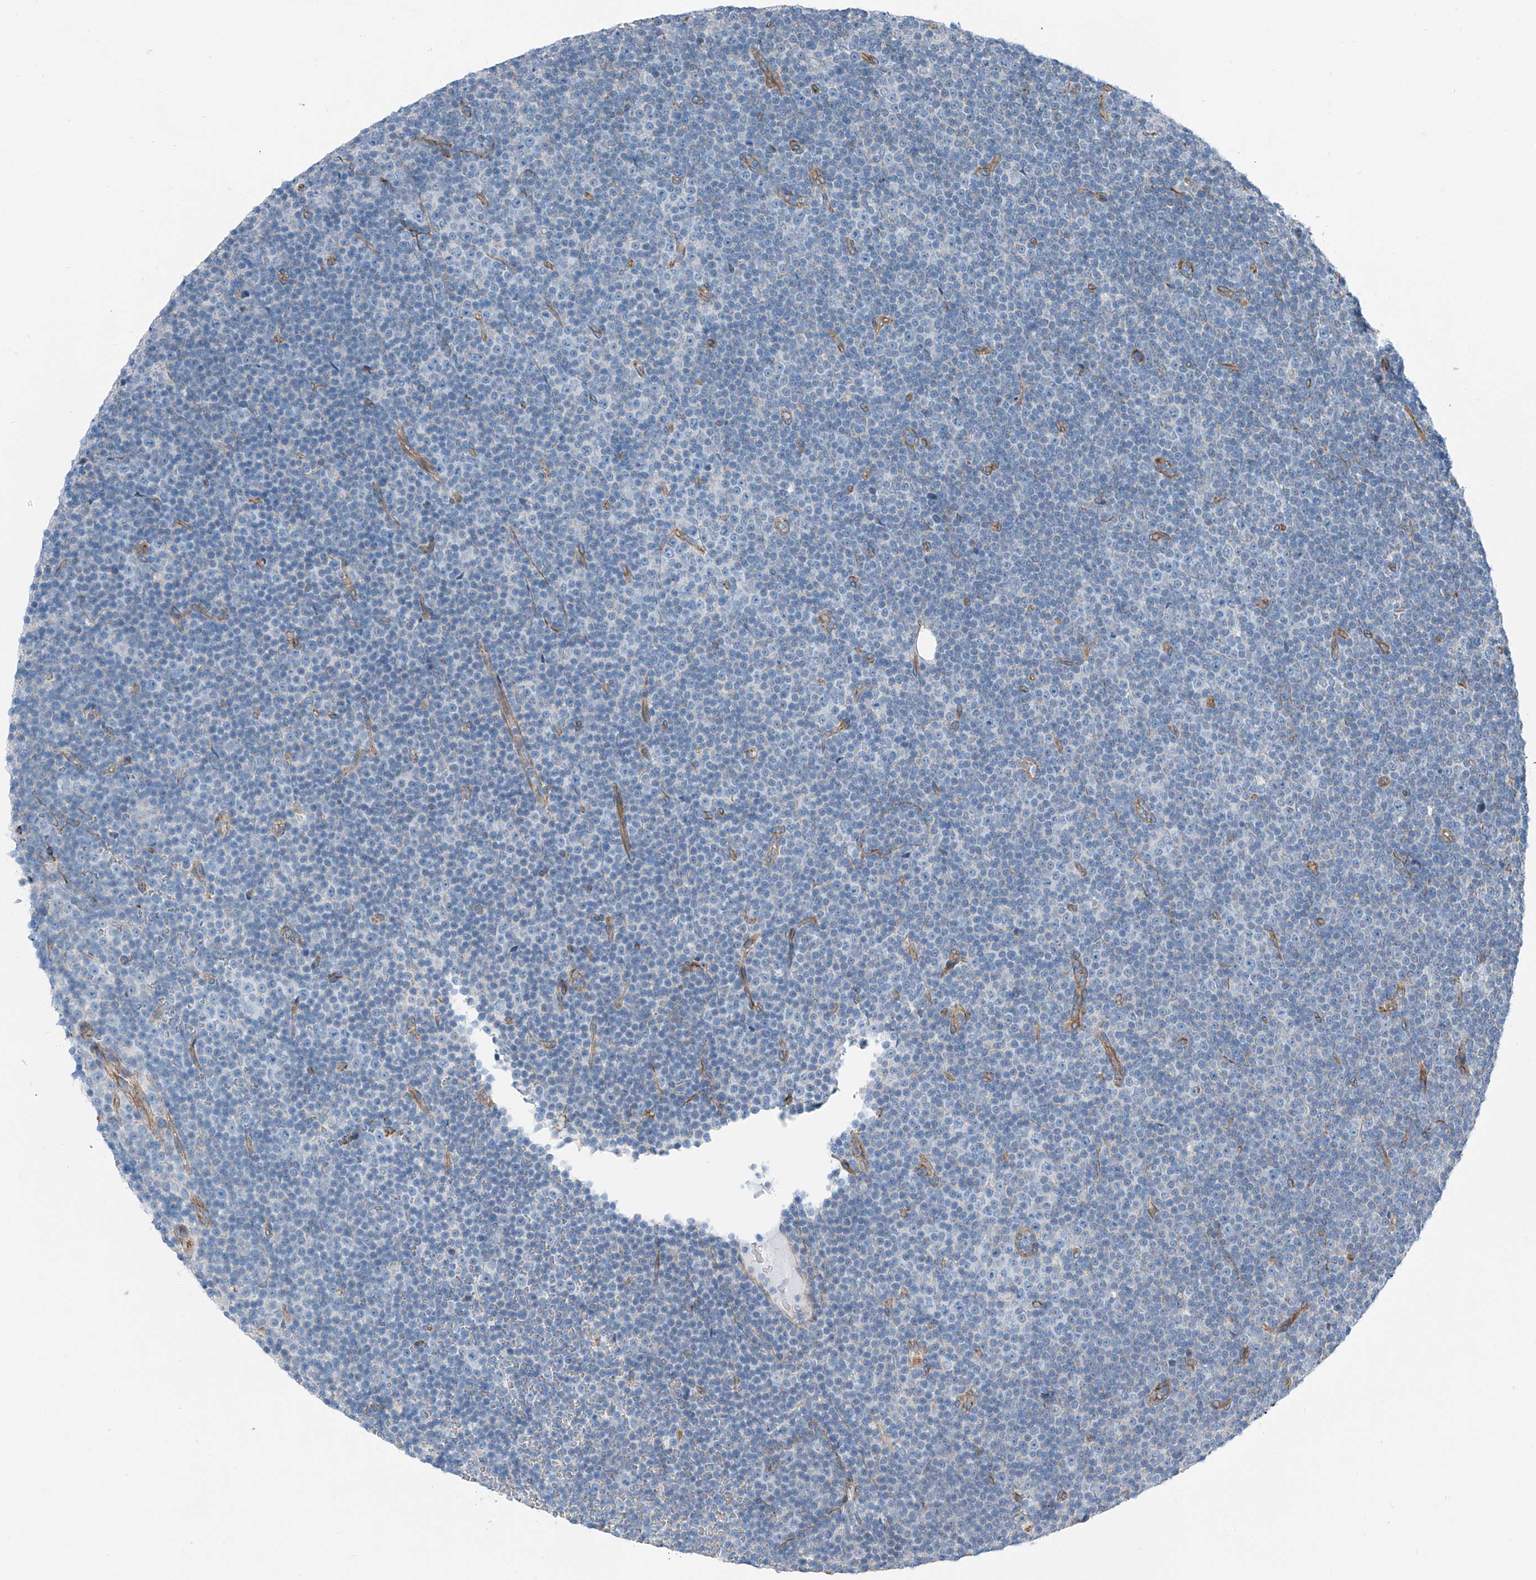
{"staining": {"intensity": "negative", "quantity": "none", "location": "none"}, "tissue": "lymphoma", "cell_type": "Tumor cells", "image_type": "cancer", "snomed": [{"axis": "morphology", "description": "Malignant lymphoma, non-Hodgkin's type, Low grade"}, {"axis": "topography", "description": "Lymph node"}], "caption": "Protein analysis of lymphoma exhibits no significant staining in tumor cells. The staining is performed using DAB (3,3'-diaminobenzidine) brown chromogen with nuclei counter-stained in using hematoxylin.", "gene": "THEMIS2", "patient": {"sex": "female", "age": 67}}